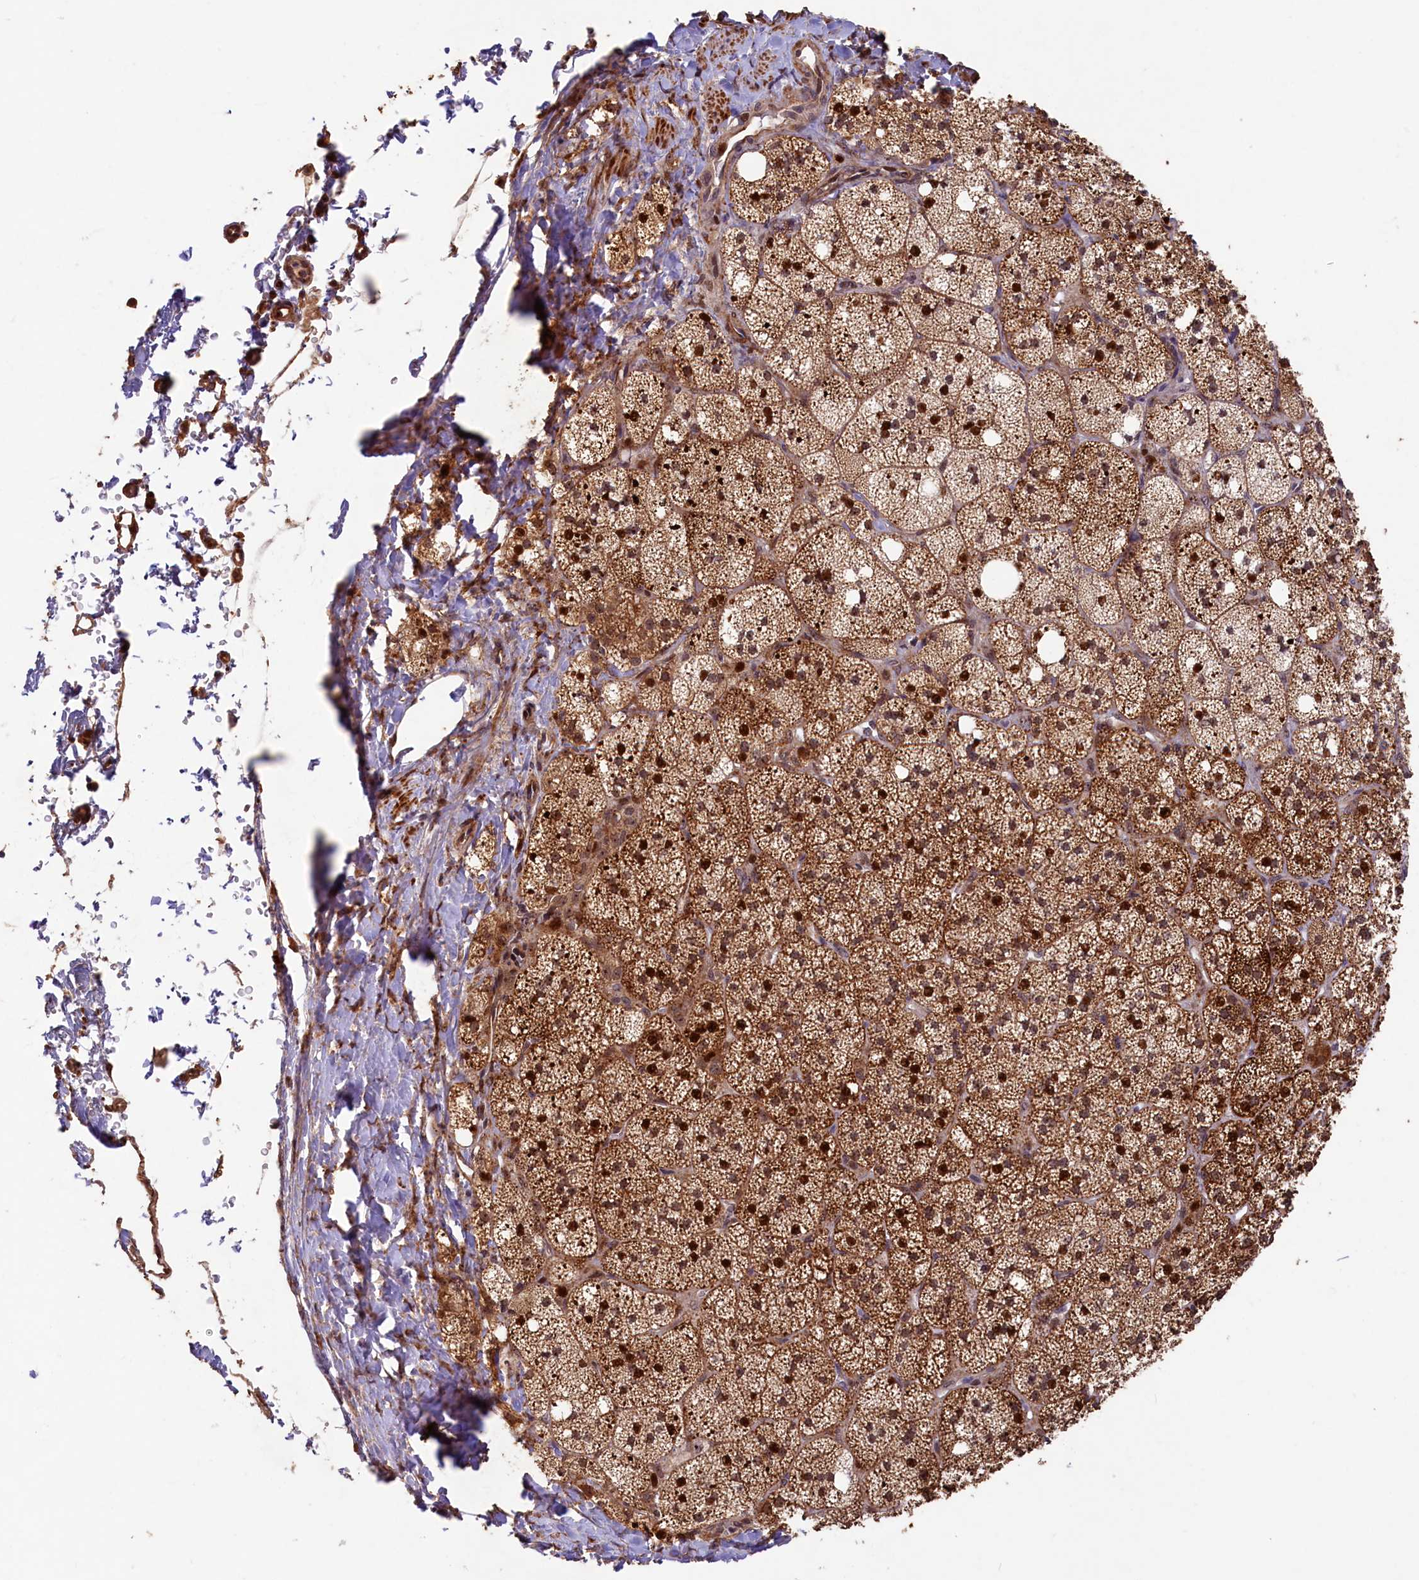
{"staining": {"intensity": "strong", "quantity": ">75%", "location": "cytoplasmic/membranous,nuclear"}, "tissue": "adrenal gland", "cell_type": "Glandular cells", "image_type": "normal", "snomed": [{"axis": "morphology", "description": "Normal tissue, NOS"}, {"axis": "topography", "description": "Adrenal gland"}], "caption": "A histopathology image showing strong cytoplasmic/membranous,nuclear staining in approximately >75% of glandular cells in normal adrenal gland, as visualized by brown immunohistochemical staining.", "gene": "SHPRH", "patient": {"sex": "male", "age": 61}}